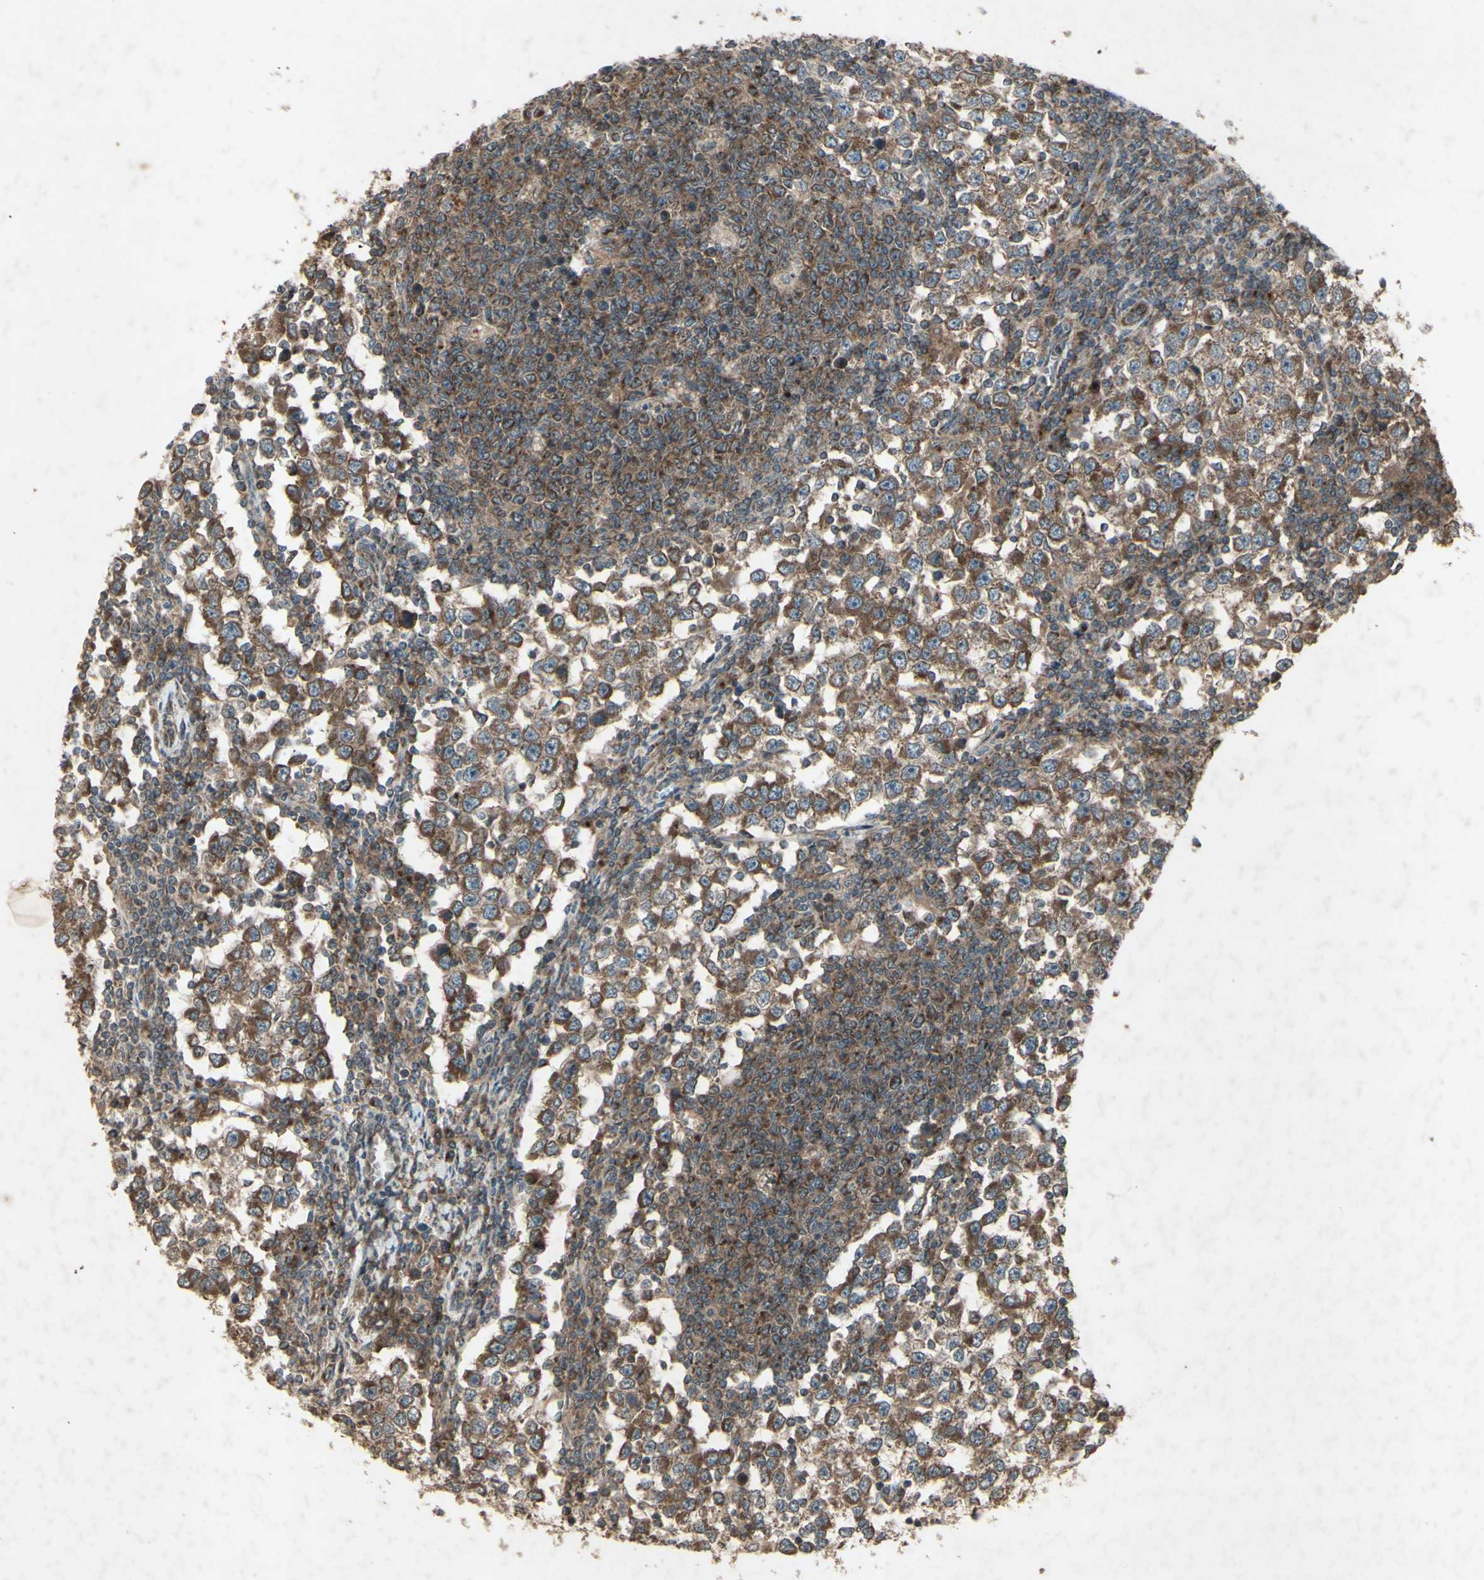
{"staining": {"intensity": "strong", "quantity": ">75%", "location": "cytoplasmic/membranous"}, "tissue": "testis cancer", "cell_type": "Tumor cells", "image_type": "cancer", "snomed": [{"axis": "morphology", "description": "Seminoma, NOS"}, {"axis": "topography", "description": "Testis"}], "caption": "Protein analysis of seminoma (testis) tissue exhibits strong cytoplasmic/membranous expression in about >75% of tumor cells.", "gene": "AP1G1", "patient": {"sex": "male", "age": 65}}